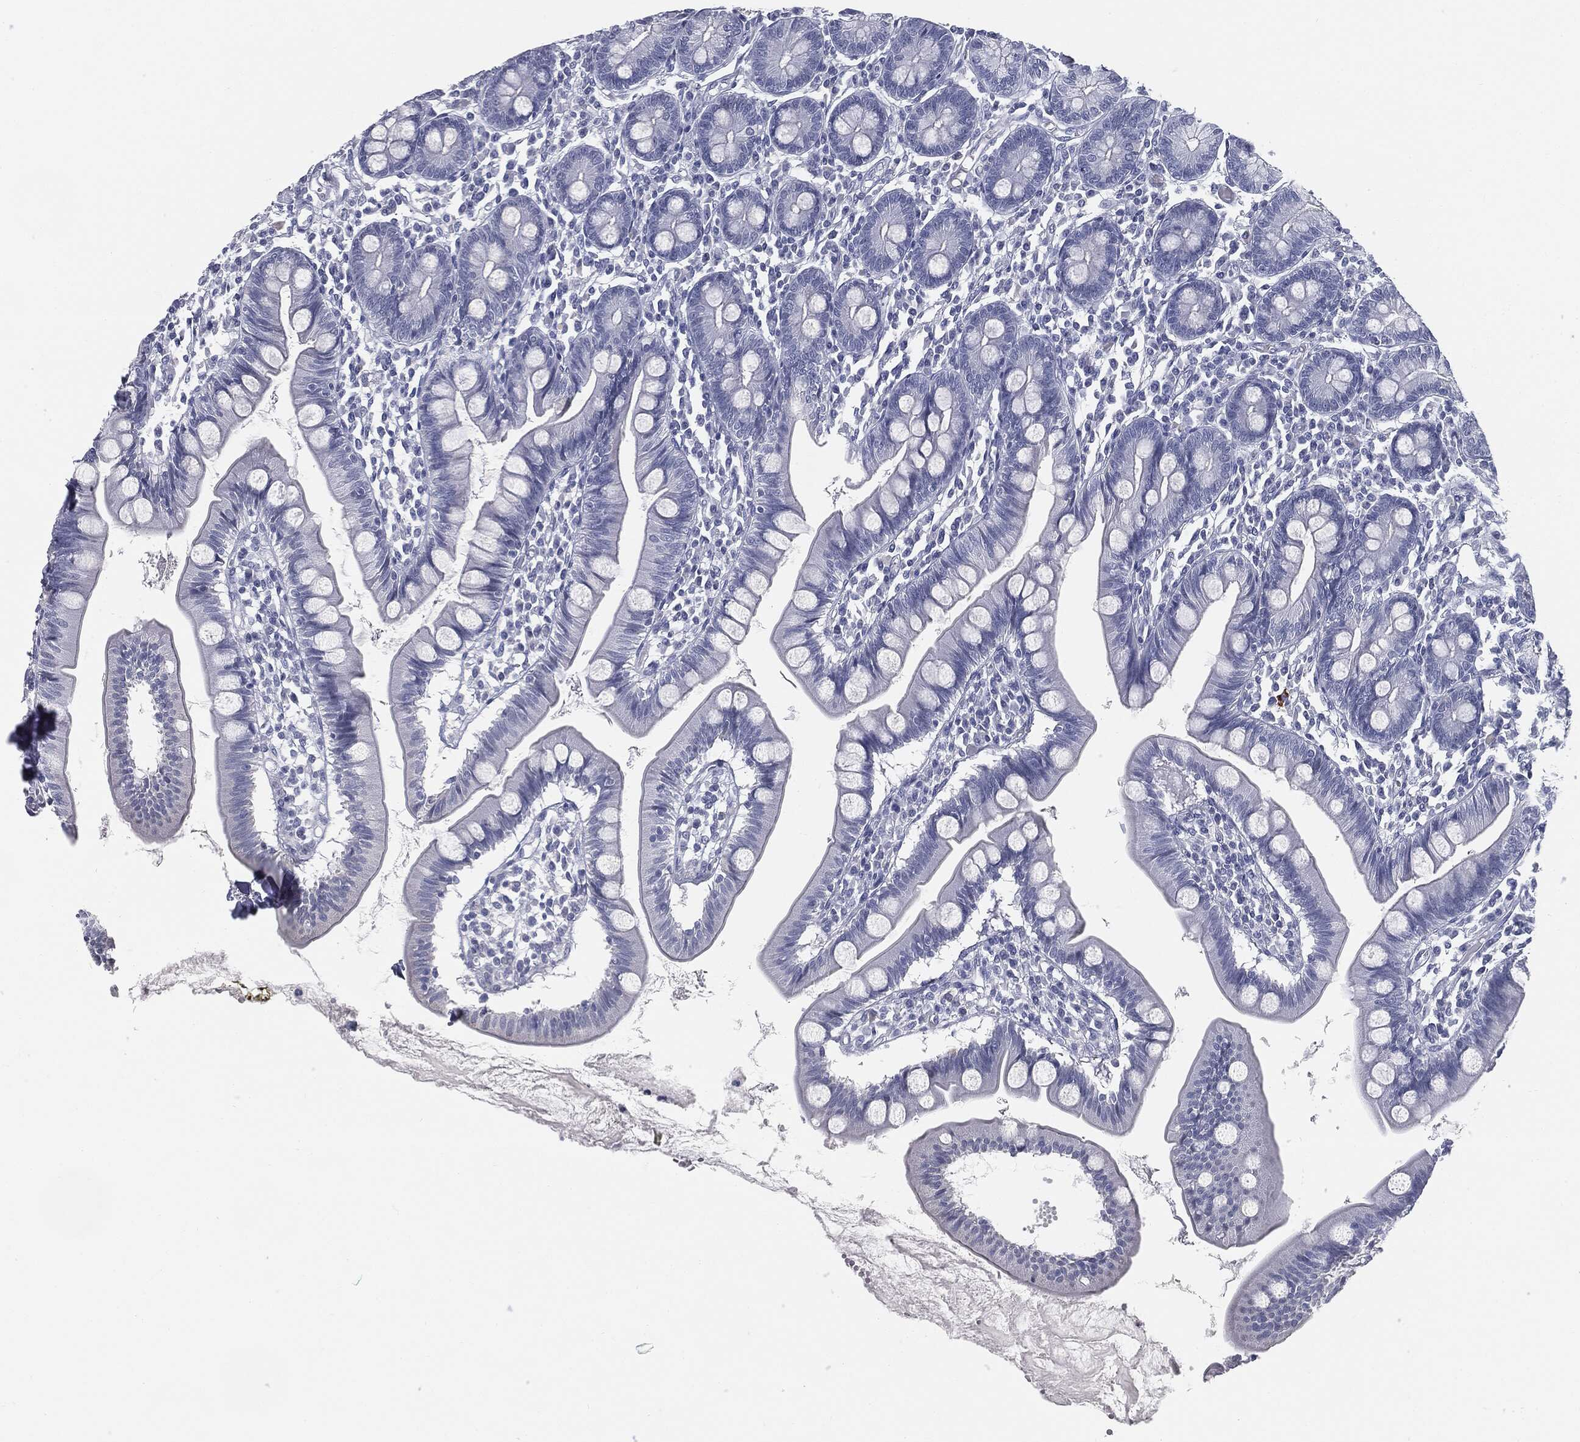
{"staining": {"intensity": "negative", "quantity": "none", "location": "none"}, "tissue": "small intestine", "cell_type": "Glandular cells", "image_type": "normal", "snomed": [{"axis": "morphology", "description": "Normal tissue, NOS"}, {"axis": "topography", "description": "Small intestine"}], "caption": "IHC of normal small intestine demonstrates no expression in glandular cells.", "gene": "TPO", "patient": {"sex": "male", "age": 88}}